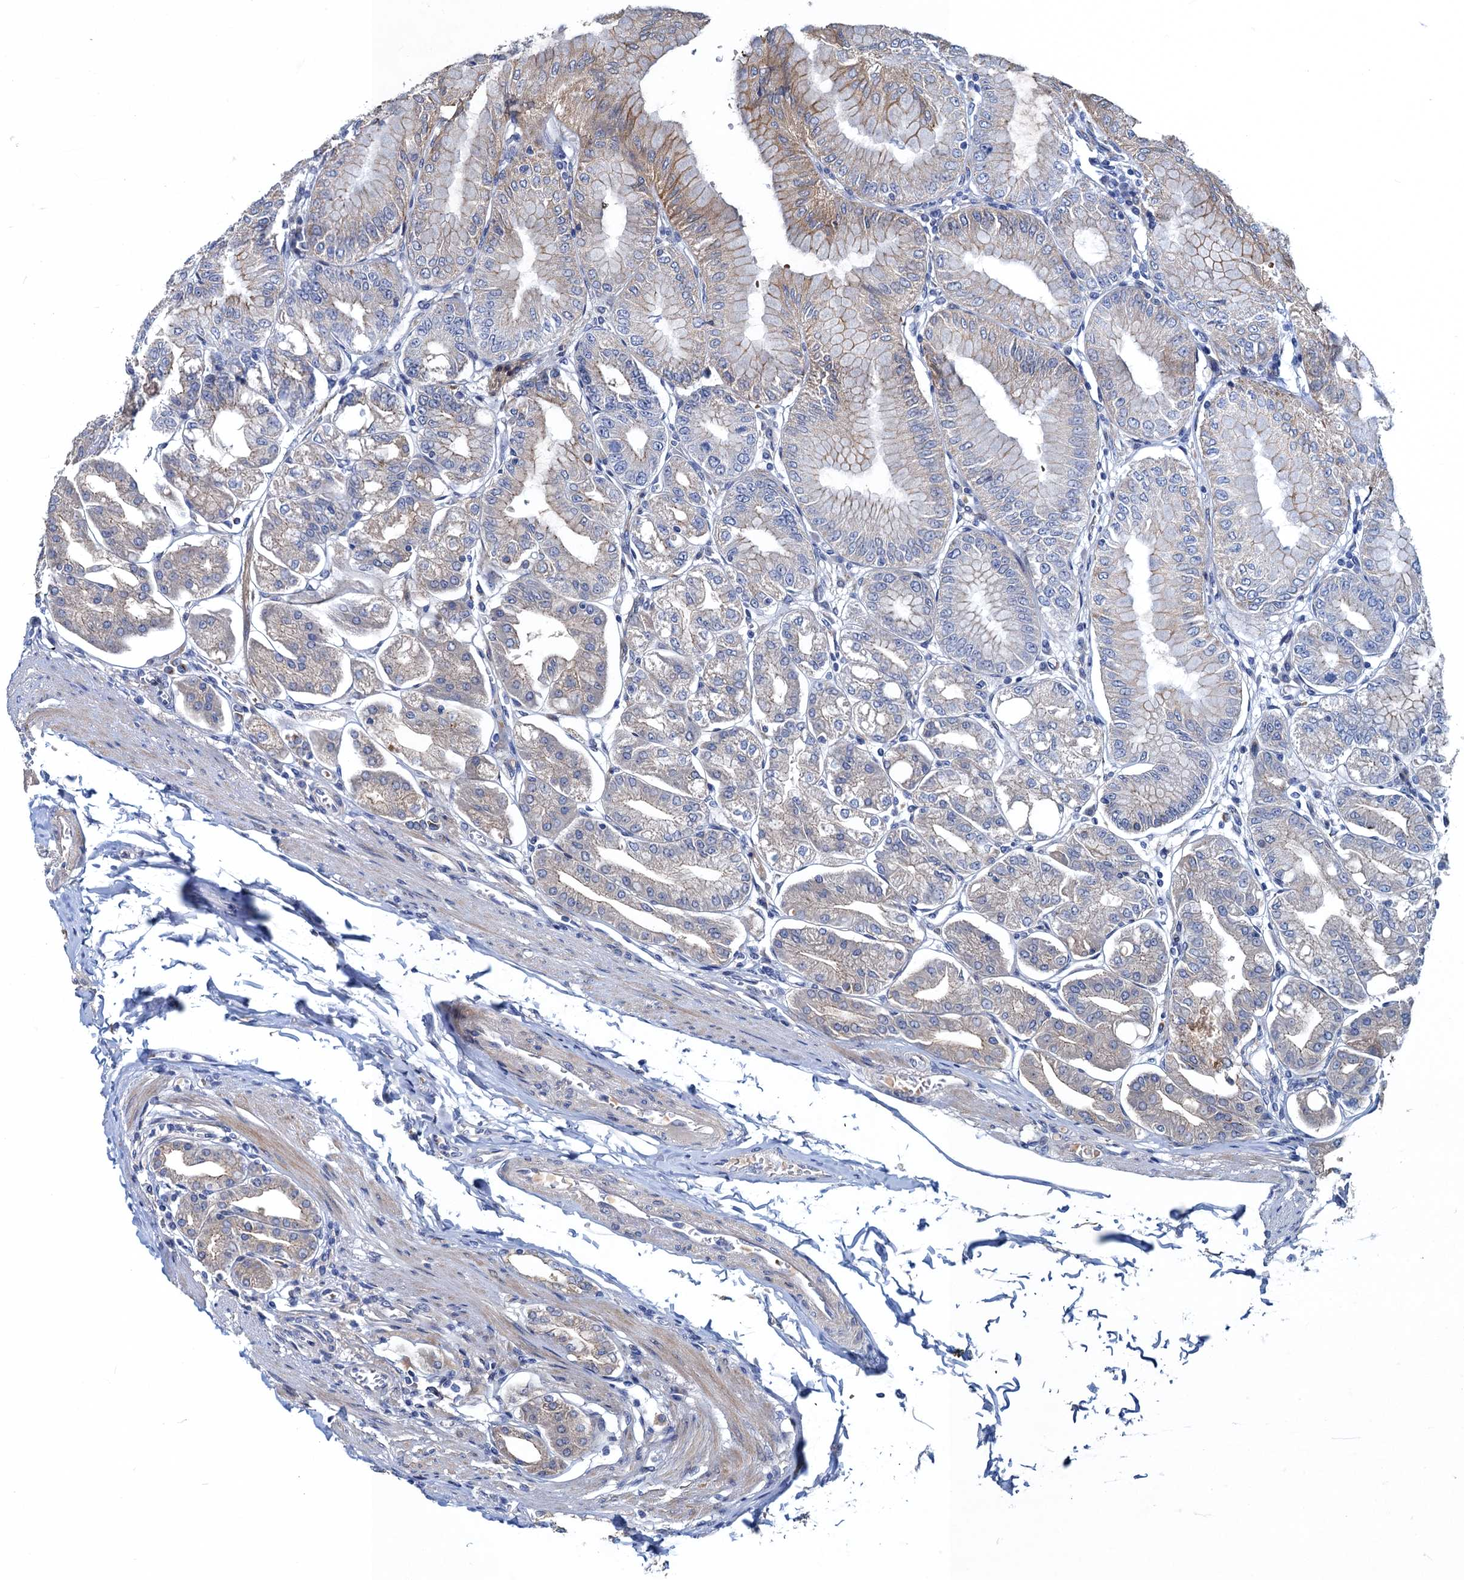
{"staining": {"intensity": "weak", "quantity": "<25%", "location": "cytoplasmic/membranous"}, "tissue": "stomach", "cell_type": "Glandular cells", "image_type": "normal", "snomed": [{"axis": "morphology", "description": "Normal tissue, NOS"}, {"axis": "topography", "description": "Stomach, lower"}], "caption": "Human stomach stained for a protein using immunohistochemistry (IHC) exhibits no expression in glandular cells.", "gene": "ATOSA", "patient": {"sex": "male", "age": 71}}